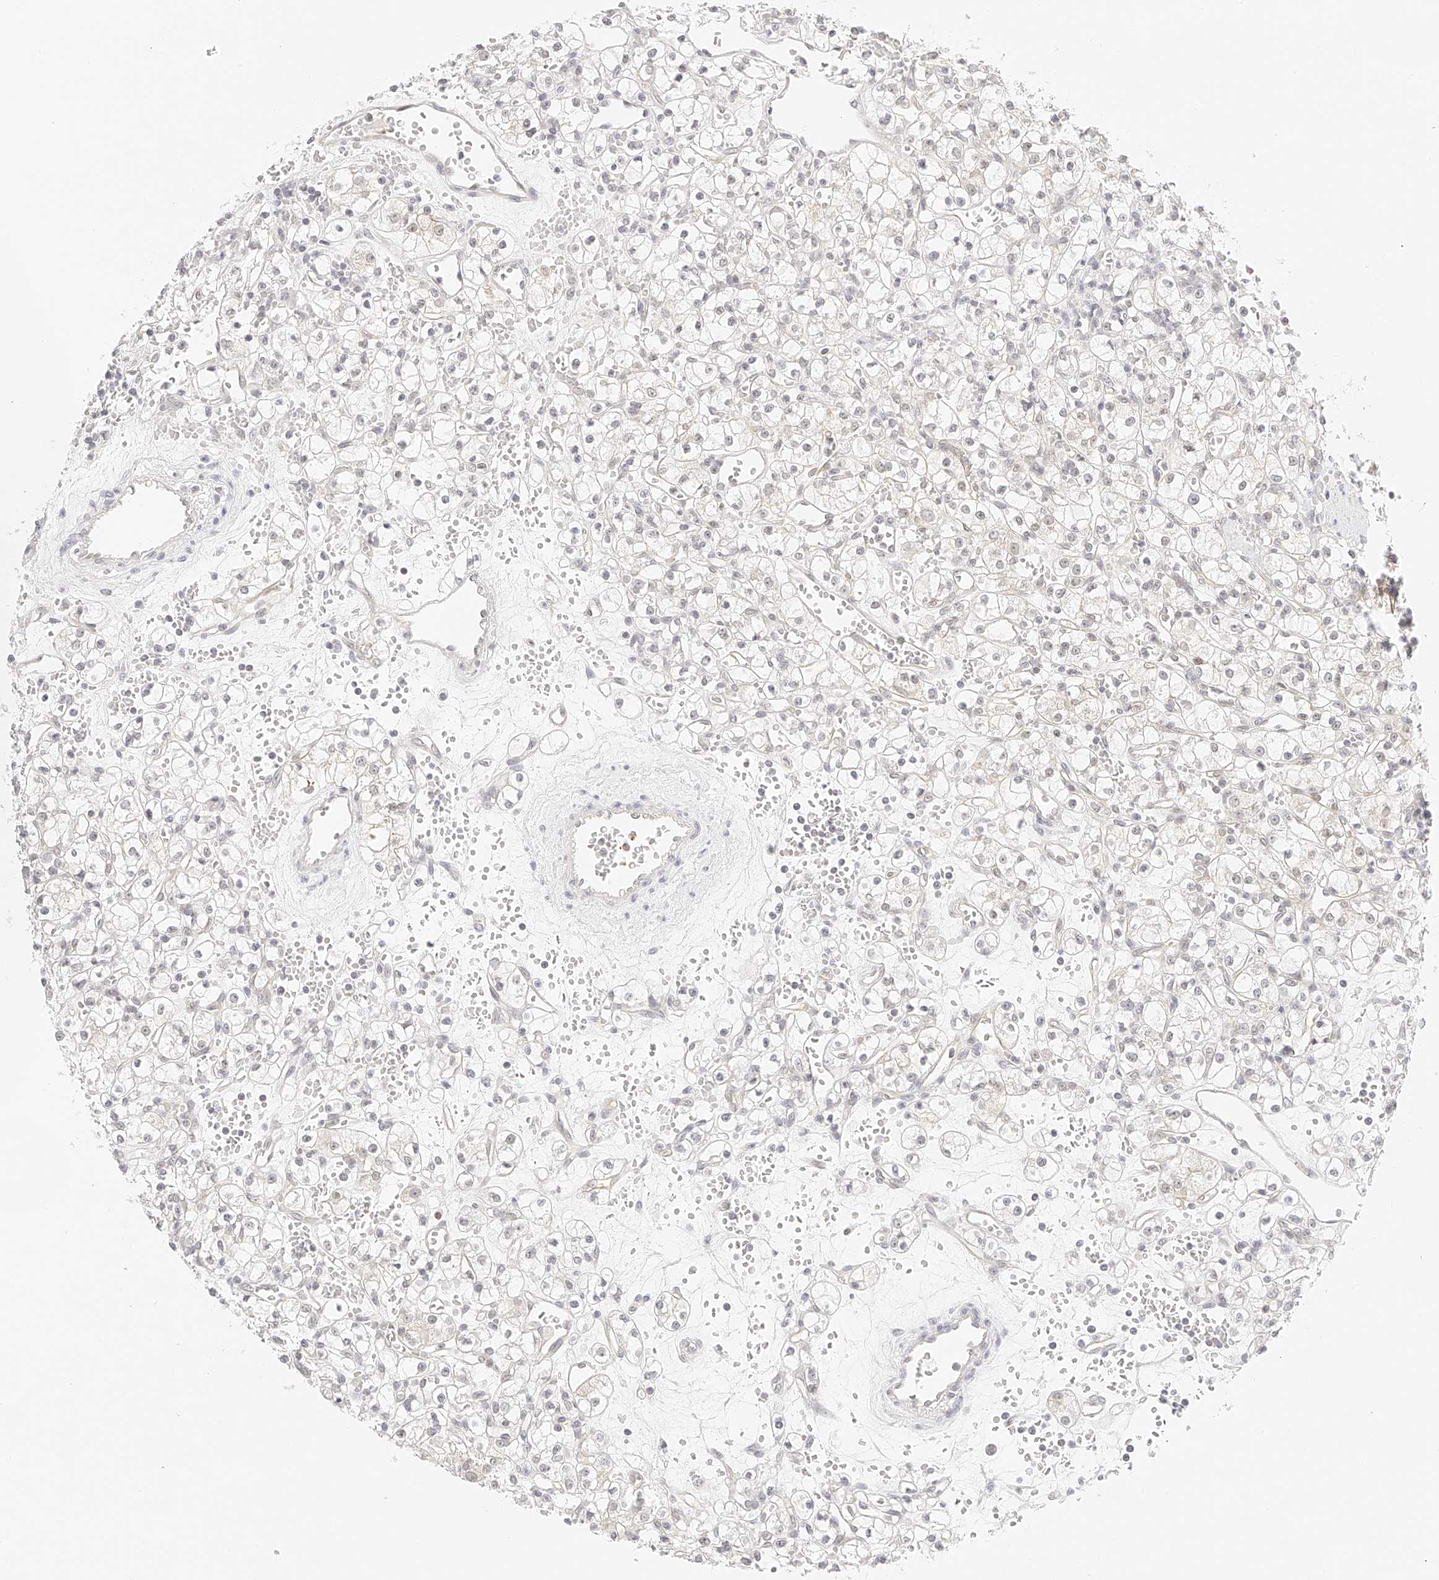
{"staining": {"intensity": "weak", "quantity": "<25%", "location": "cytoplasmic/membranous"}, "tissue": "renal cancer", "cell_type": "Tumor cells", "image_type": "cancer", "snomed": [{"axis": "morphology", "description": "Adenocarcinoma, NOS"}, {"axis": "topography", "description": "Kidney"}], "caption": "Tumor cells show no significant expression in renal cancer.", "gene": "ZFP69", "patient": {"sex": "female", "age": 59}}